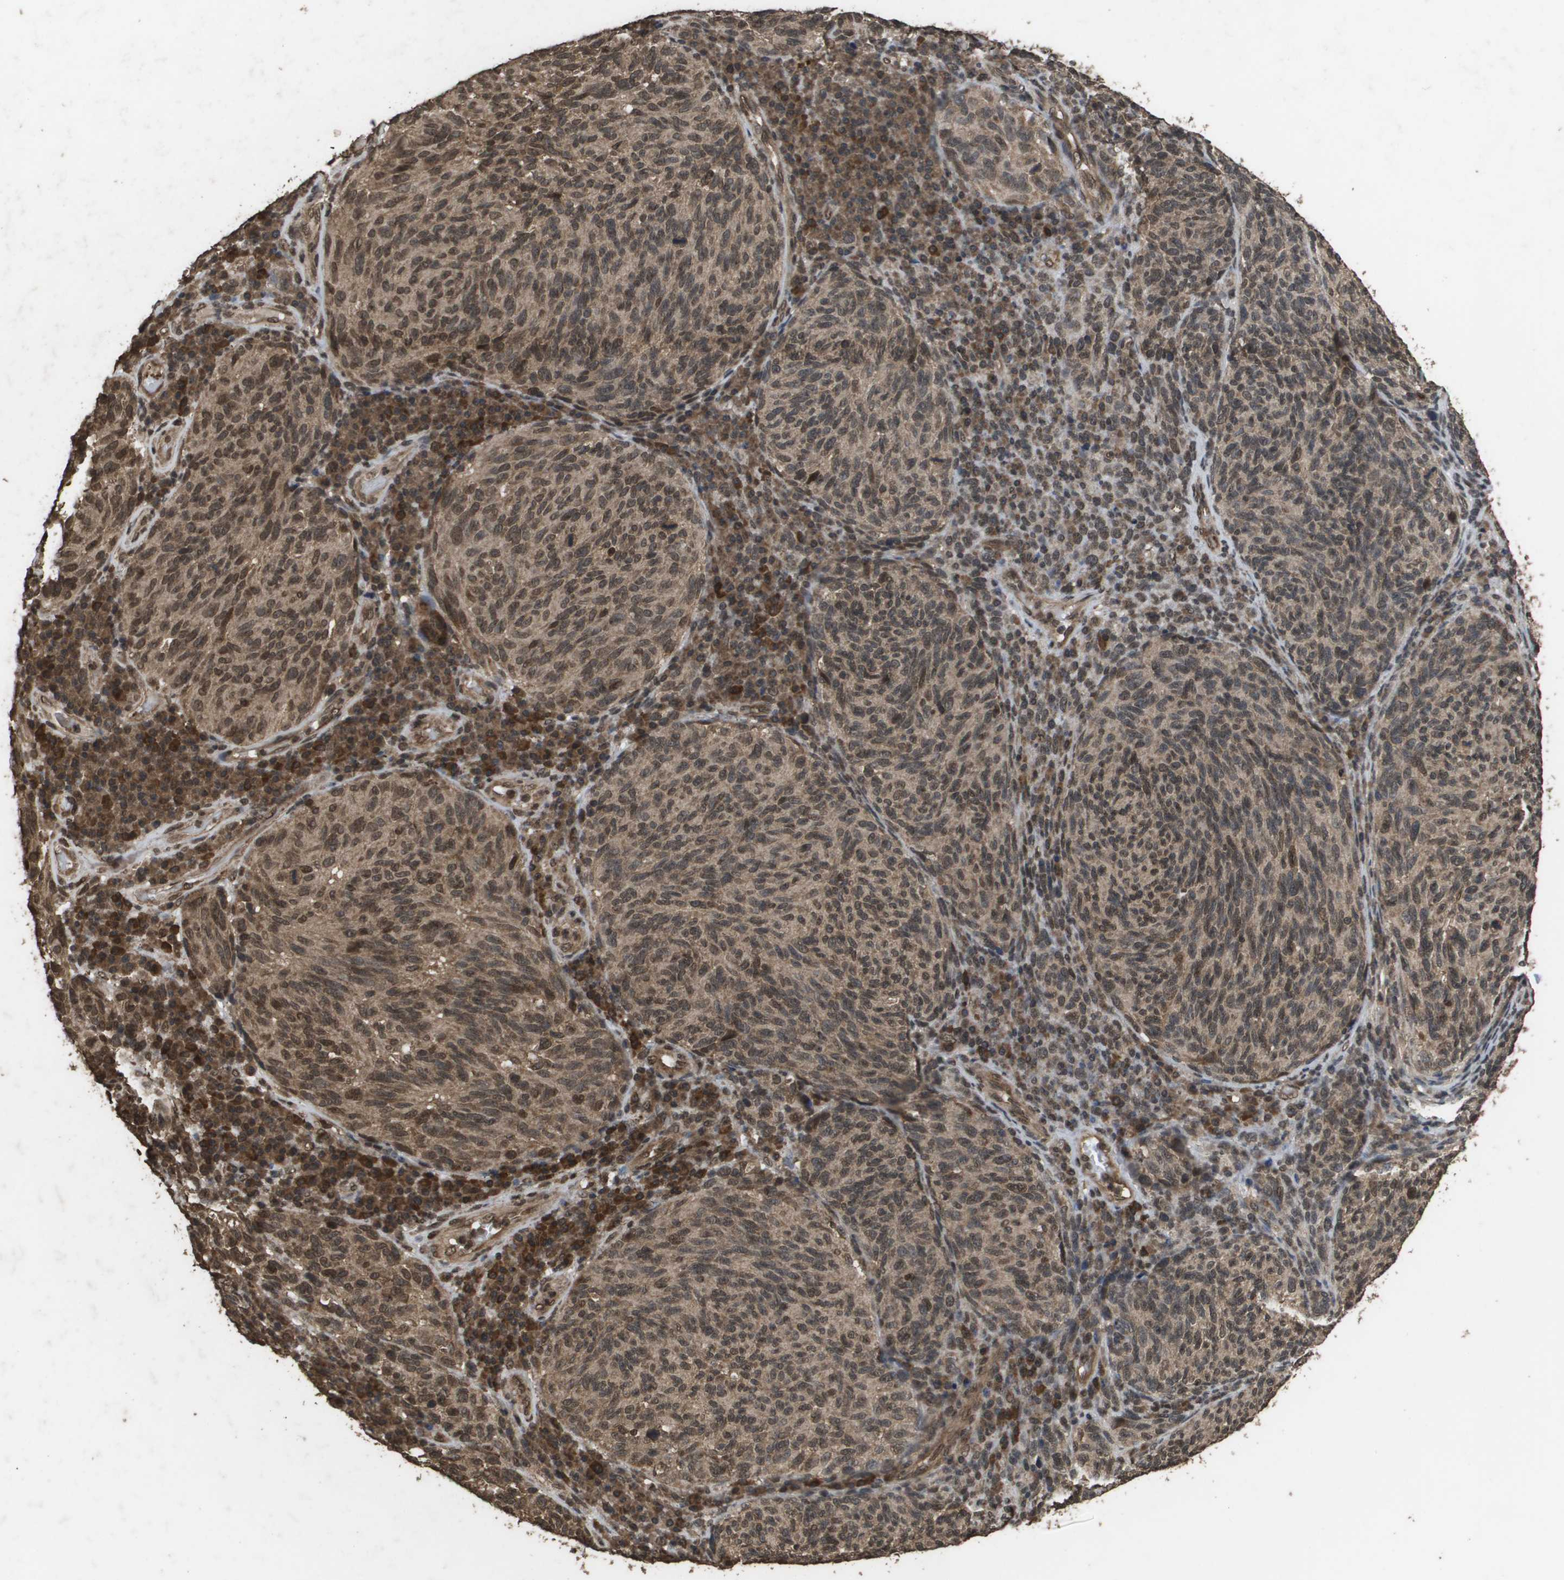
{"staining": {"intensity": "weak", "quantity": ">75%", "location": "cytoplasmic/membranous,nuclear"}, "tissue": "melanoma", "cell_type": "Tumor cells", "image_type": "cancer", "snomed": [{"axis": "morphology", "description": "Malignant melanoma, NOS"}, {"axis": "topography", "description": "Skin"}], "caption": "This micrograph reveals IHC staining of malignant melanoma, with low weak cytoplasmic/membranous and nuclear positivity in about >75% of tumor cells.", "gene": "AXIN2", "patient": {"sex": "female", "age": 73}}